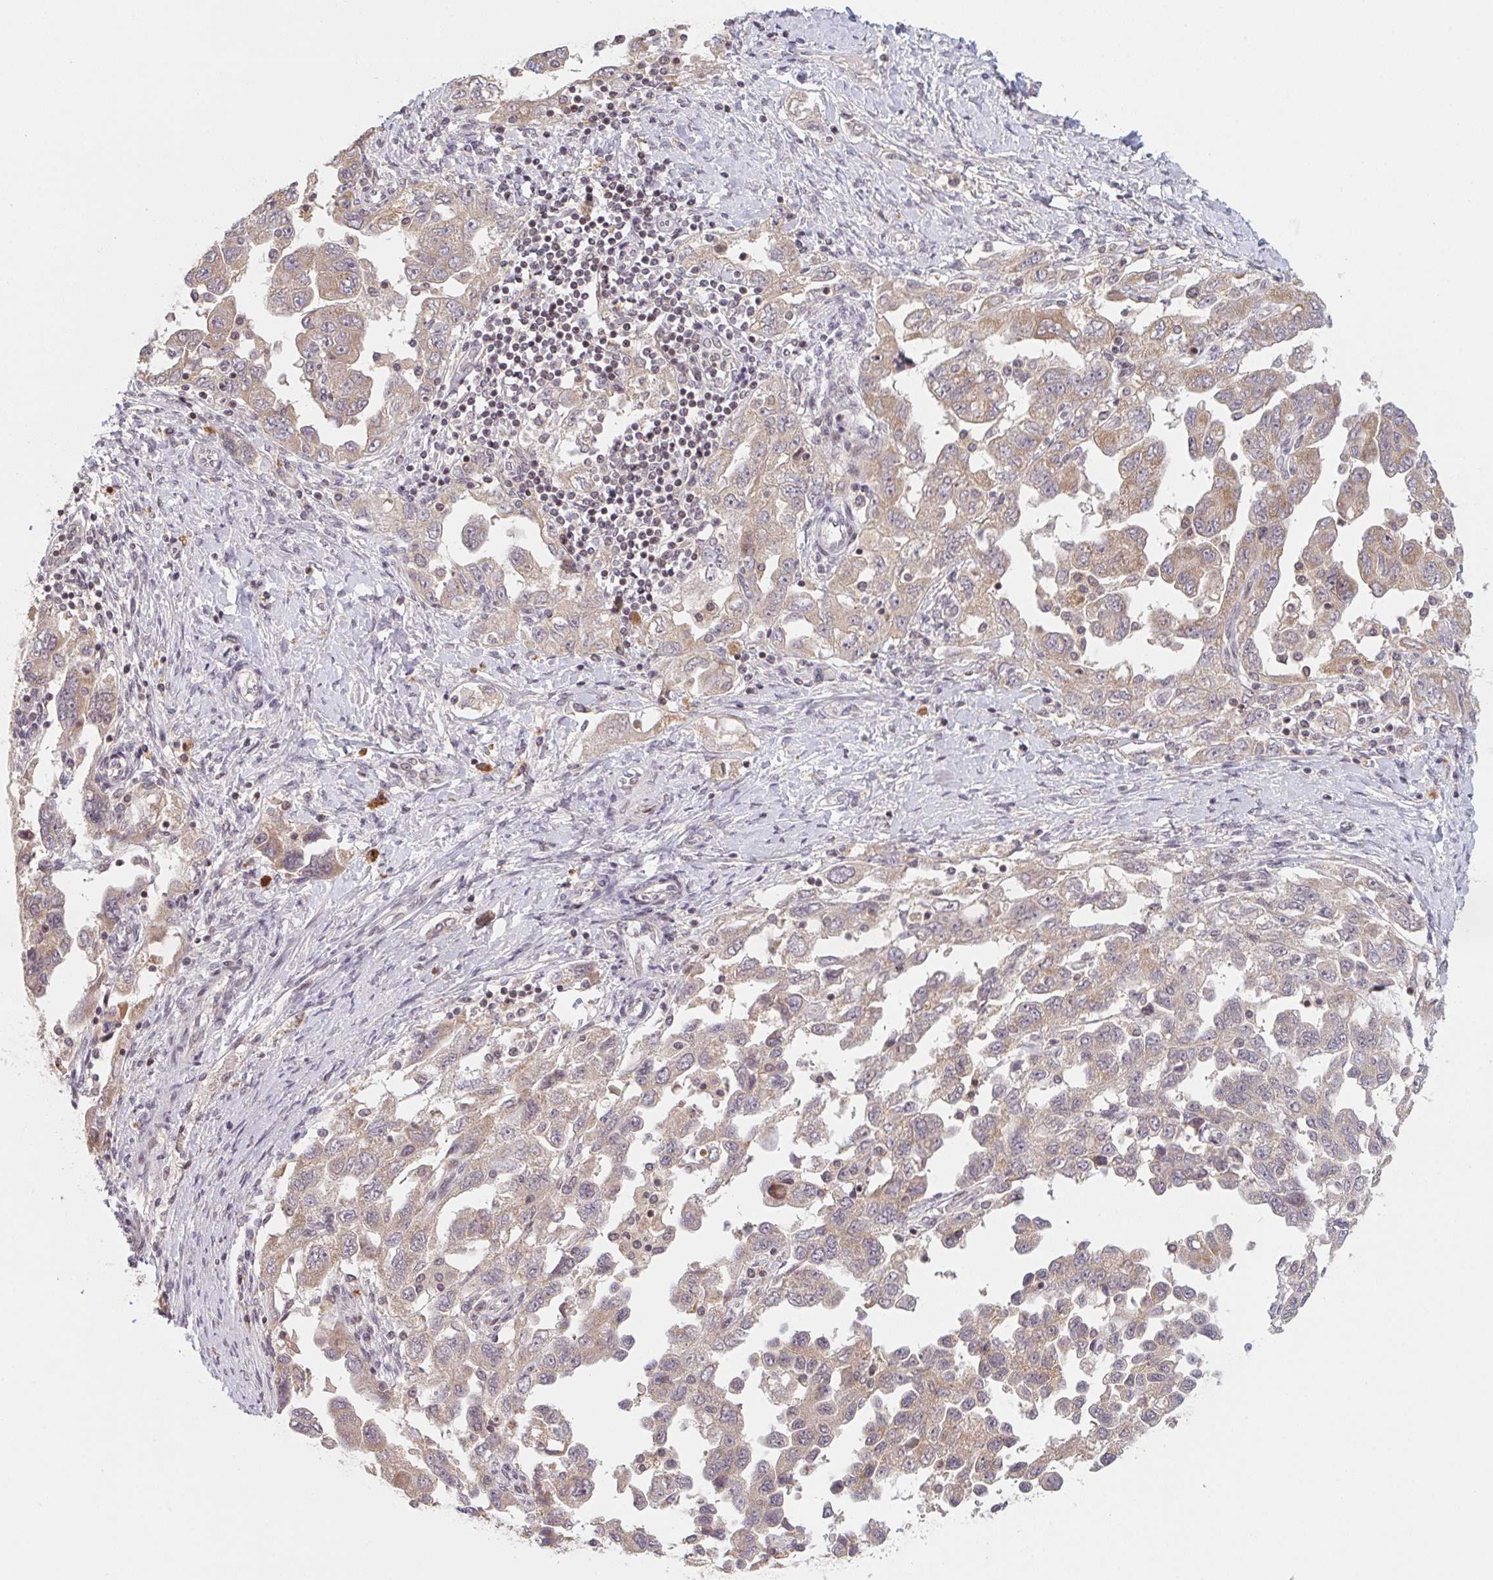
{"staining": {"intensity": "weak", "quantity": "25%-75%", "location": "cytoplasmic/membranous"}, "tissue": "ovarian cancer", "cell_type": "Tumor cells", "image_type": "cancer", "snomed": [{"axis": "morphology", "description": "Carcinoma, NOS"}, {"axis": "morphology", "description": "Cystadenocarcinoma, serous, NOS"}, {"axis": "topography", "description": "Ovary"}], "caption": "Protein analysis of ovarian cancer (serous cystadenocarcinoma) tissue shows weak cytoplasmic/membranous positivity in about 25%-75% of tumor cells.", "gene": "DCST1", "patient": {"sex": "female", "age": 69}}